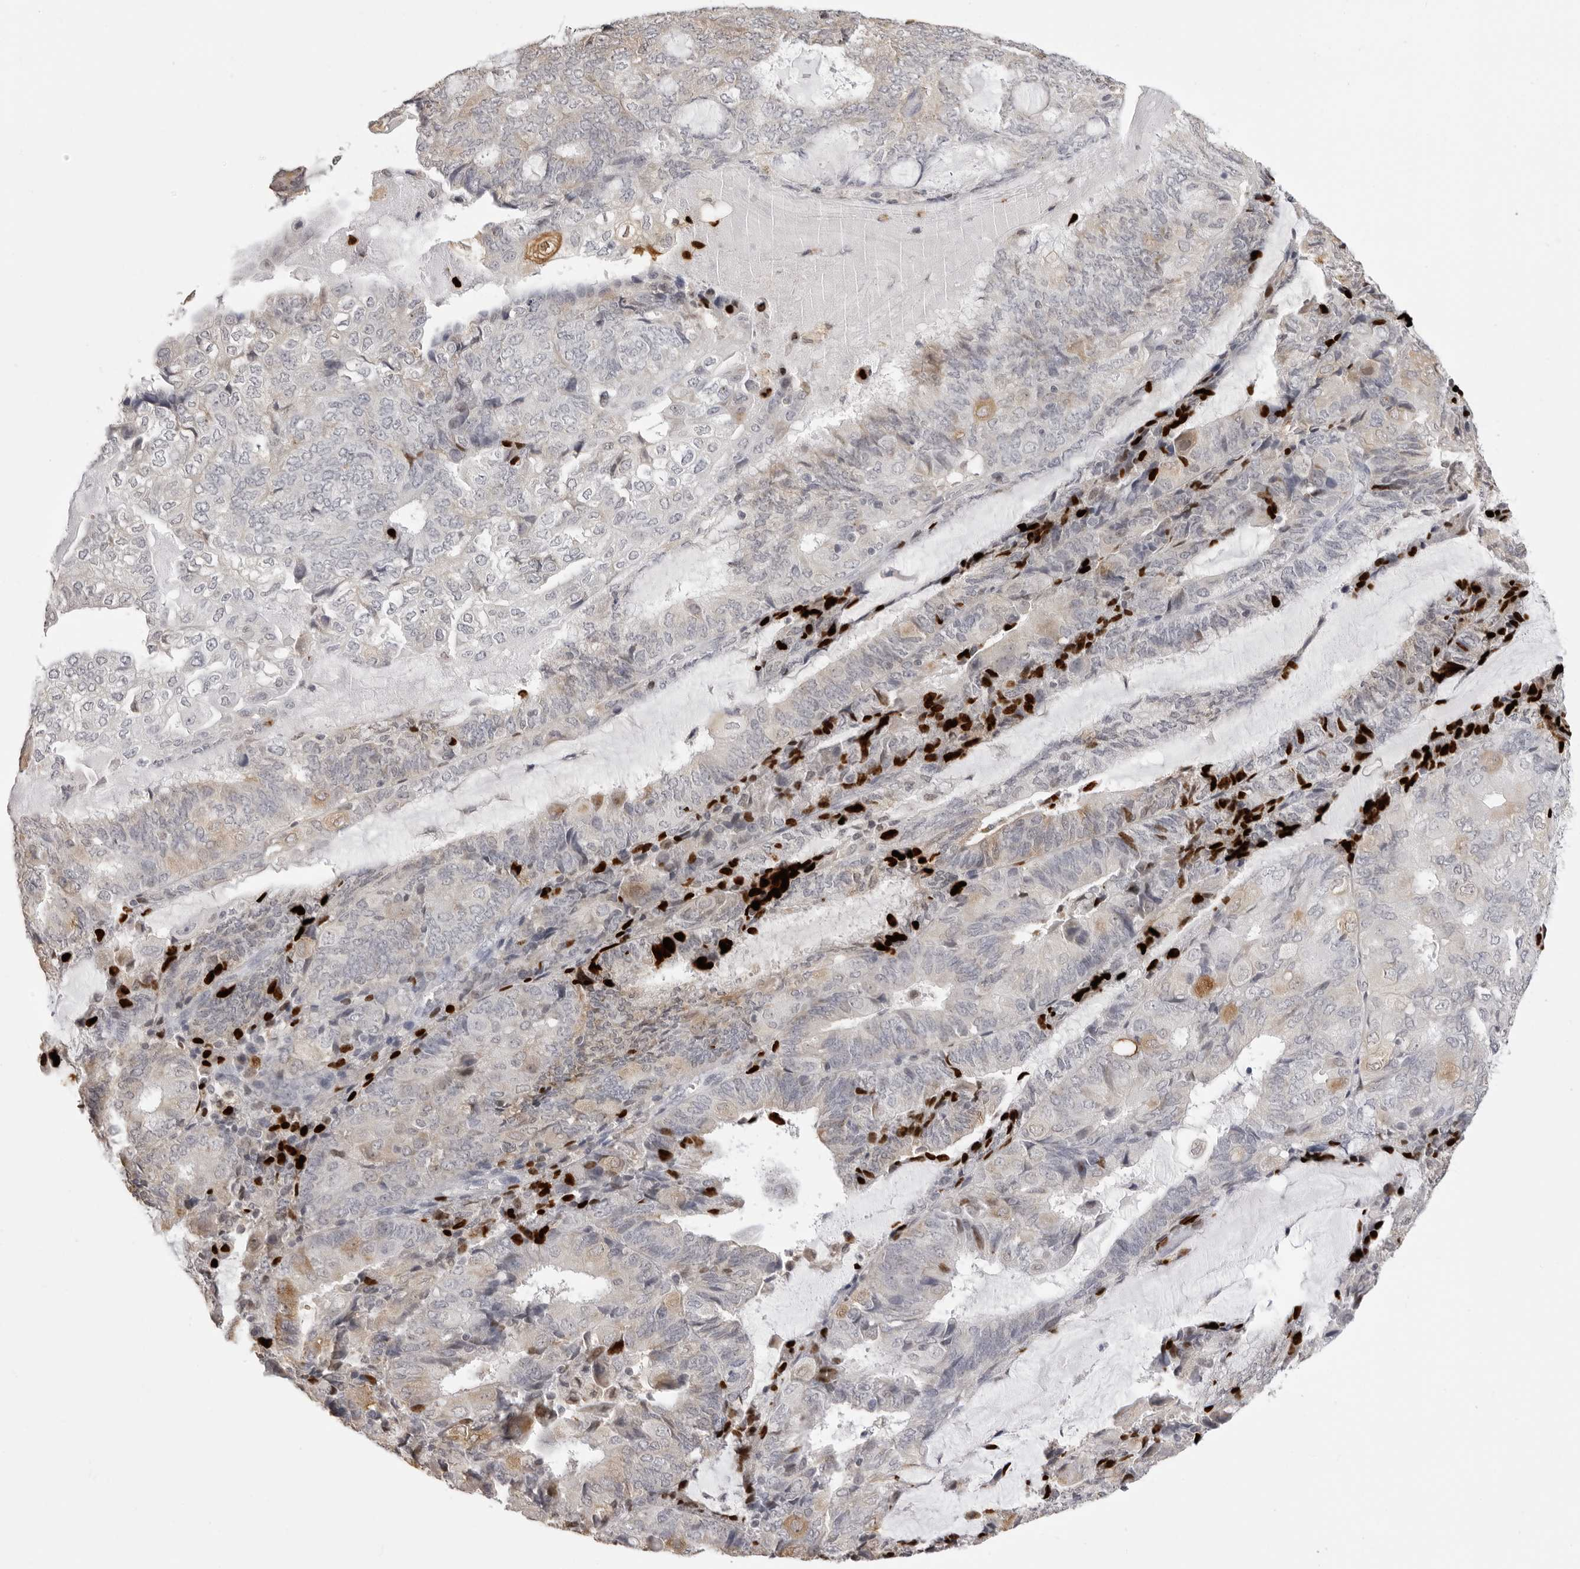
{"staining": {"intensity": "weak", "quantity": "<25%", "location": "cytoplasmic/membranous"}, "tissue": "endometrial cancer", "cell_type": "Tumor cells", "image_type": "cancer", "snomed": [{"axis": "morphology", "description": "Adenocarcinoma, NOS"}, {"axis": "topography", "description": "Endometrium"}], "caption": "Endometrial adenocarcinoma was stained to show a protein in brown. There is no significant staining in tumor cells.", "gene": "IL31", "patient": {"sex": "female", "age": 81}}